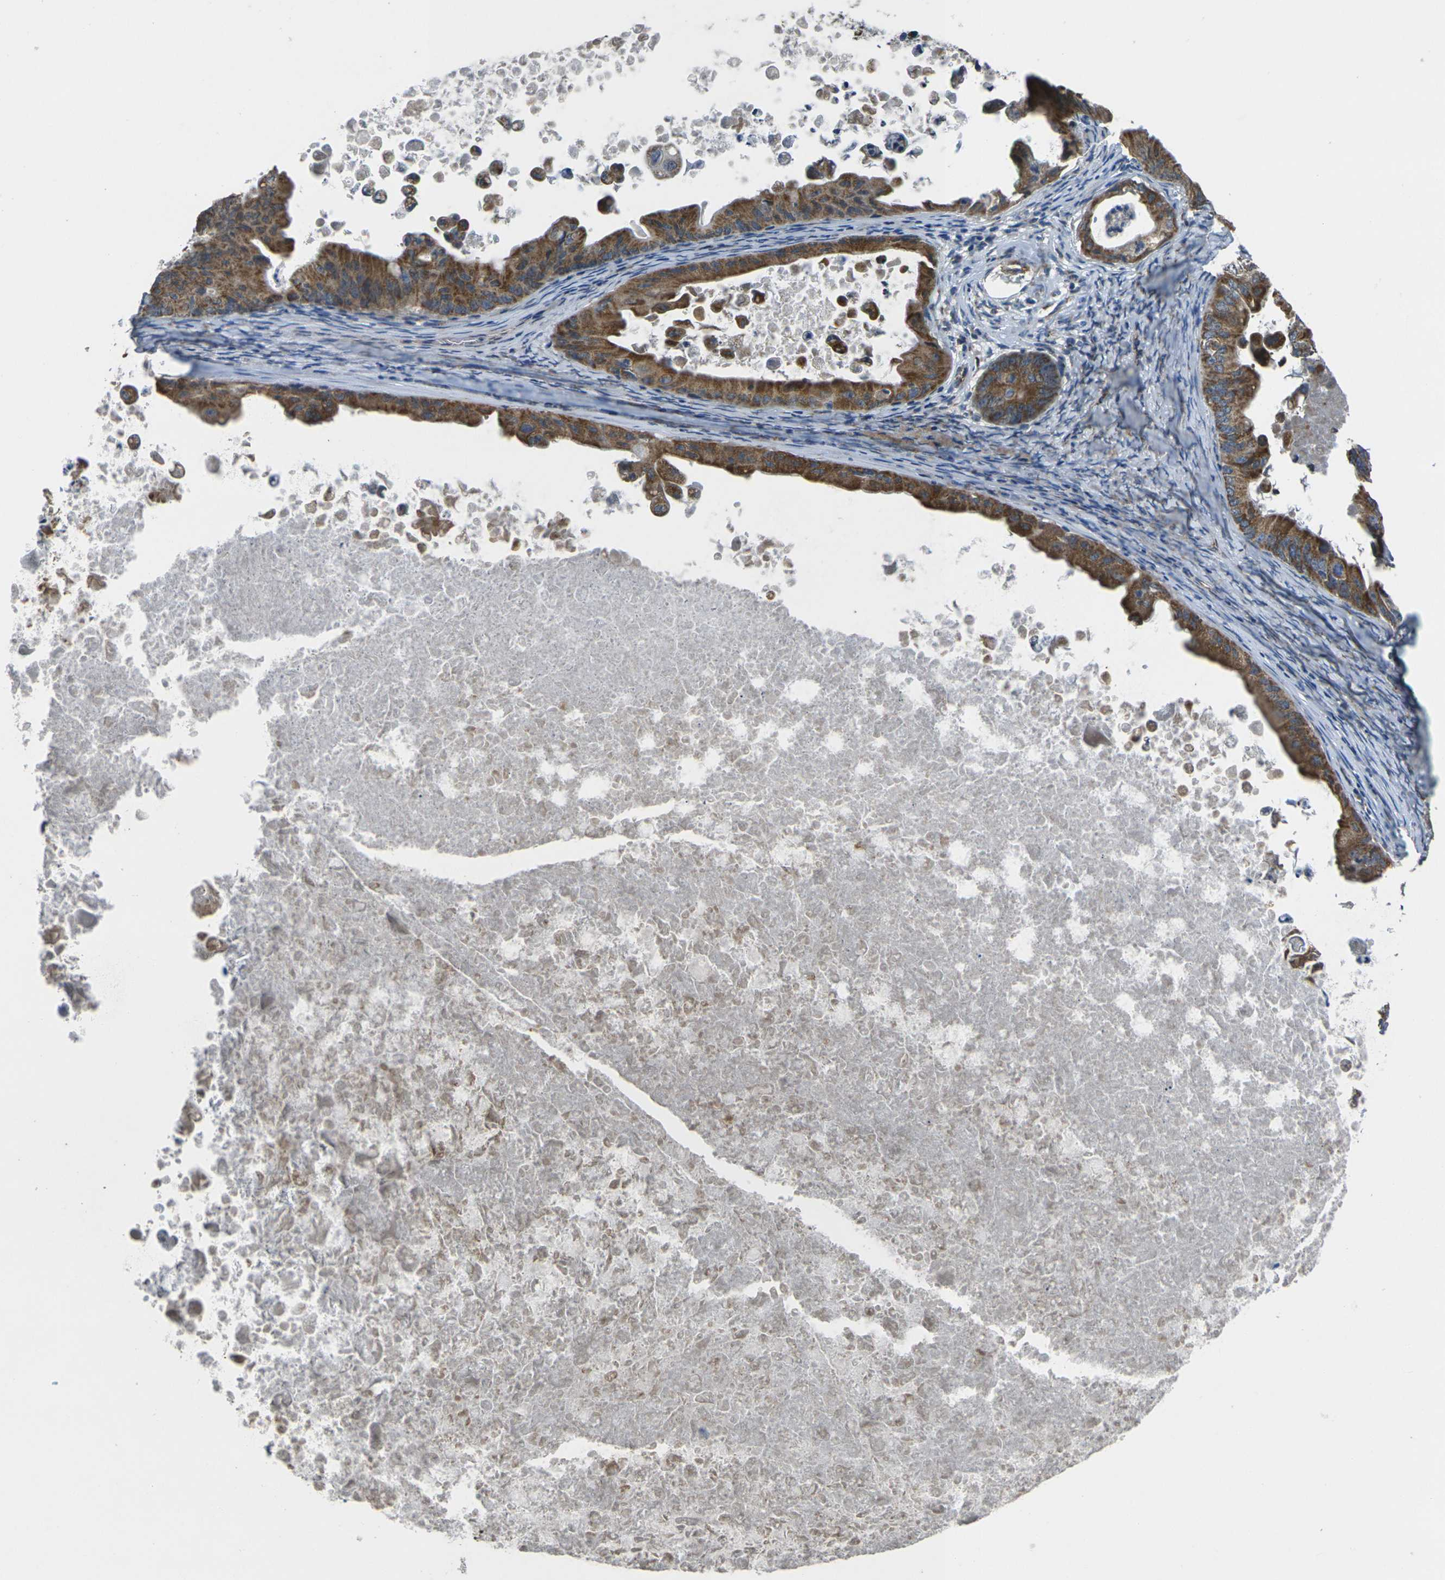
{"staining": {"intensity": "strong", "quantity": ">75%", "location": "cytoplasmic/membranous"}, "tissue": "ovarian cancer", "cell_type": "Tumor cells", "image_type": "cancer", "snomed": [{"axis": "morphology", "description": "Cystadenocarcinoma, mucinous, NOS"}, {"axis": "topography", "description": "Ovary"}], "caption": "This image displays IHC staining of mucinous cystadenocarcinoma (ovarian), with high strong cytoplasmic/membranous staining in approximately >75% of tumor cells.", "gene": "TMEM120B", "patient": {"sex": "female", "age": 37}}